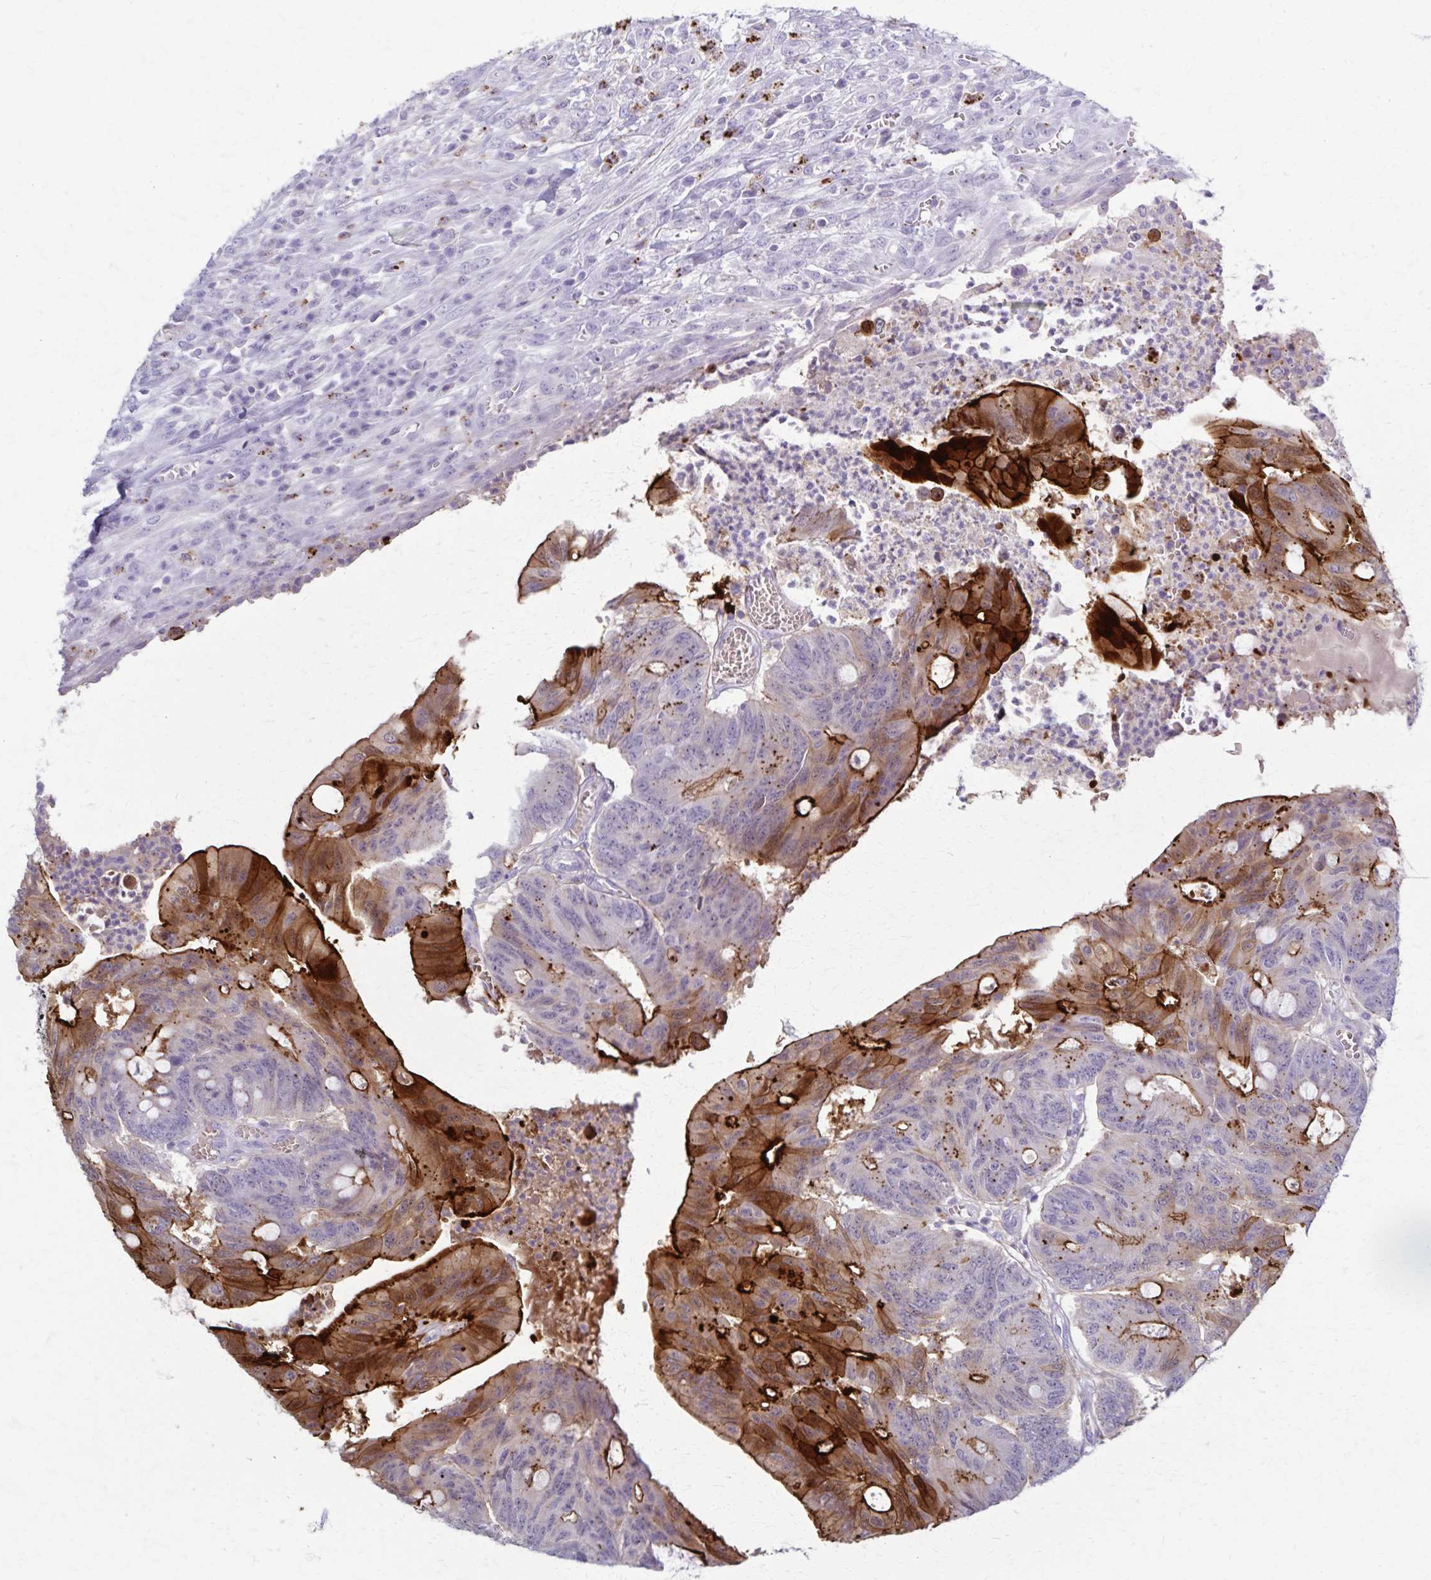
{"staining": {"intensity": "strong", "quantity": "25%-75%", "location": "cytoplasmic/membranous"}, "tissue": "colorectal cancer", "cell_type": "Tumor cells", "image_type": "cancer", "snomed": [{"axis": "morphology", "description": "Adenocarcinoma, NOS"}, {"axis": "topography", "description": "Colon"}], "caption": "A brown stain highlights strong cytoplasmic/membranous staining of a protein in colorectal adenocarcinoma tumor cells.", "gene": "TMEM60", "patient": {"sex": "male", "age": 65}}